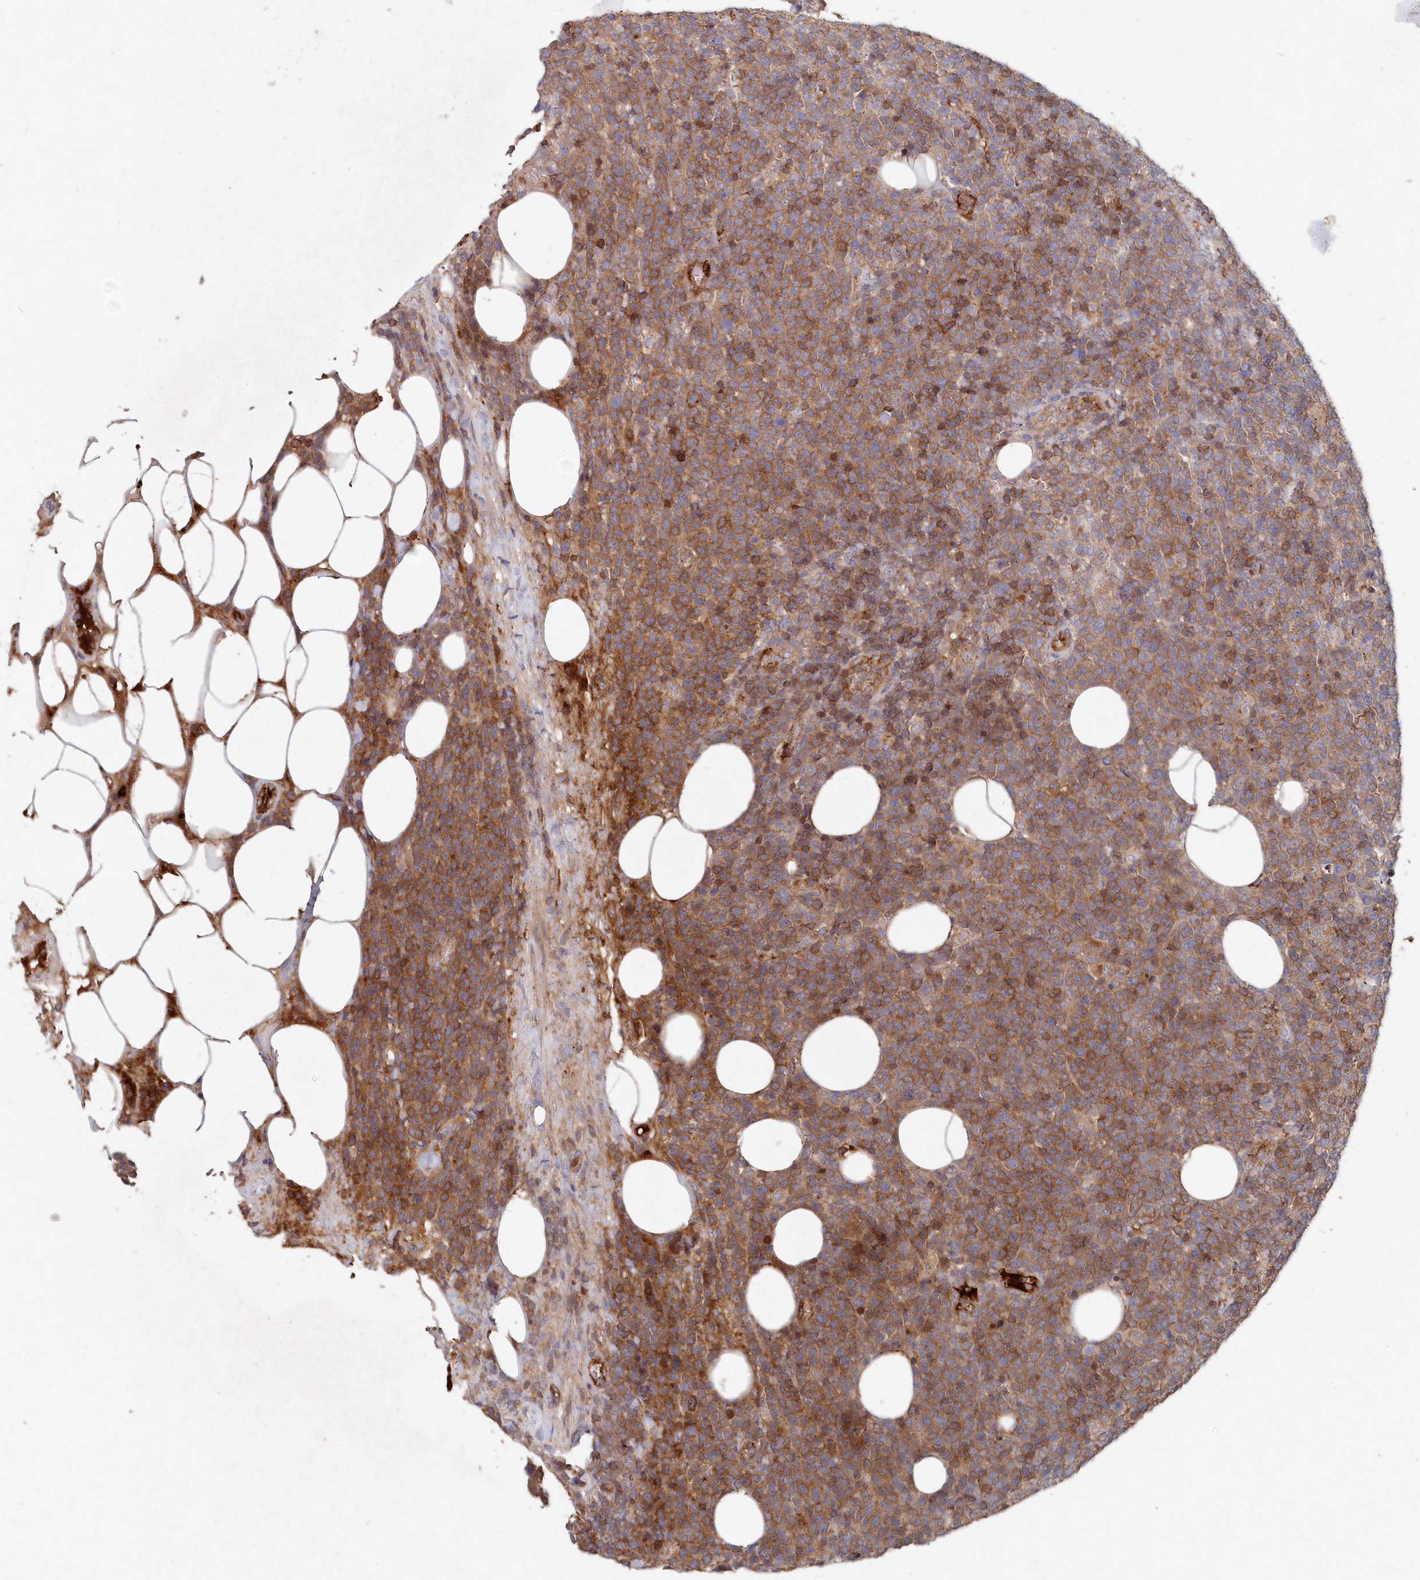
{"staining": {"intensity": "moderate", "quantity": ">75%", "location": "cytoplasmic/membranous"}, "tissue": "lymphoma", "cell_type": "Tumor cells", "image_type": "cancer", "snomed": [{"axis": "morphology", "description": "Malignant lymphoma, non-Hodgkin's type, High grade"}, {"axis": "topography", "description": "Lymph node"}], "caption": "This image exhibits IHC staining of human lymphoma, with medium moderate cytoplasmic/membranous staining in about >75% of tumor cells.", "gene": "ABHD14B", "patient": {"sex": "male", "age": 61}}